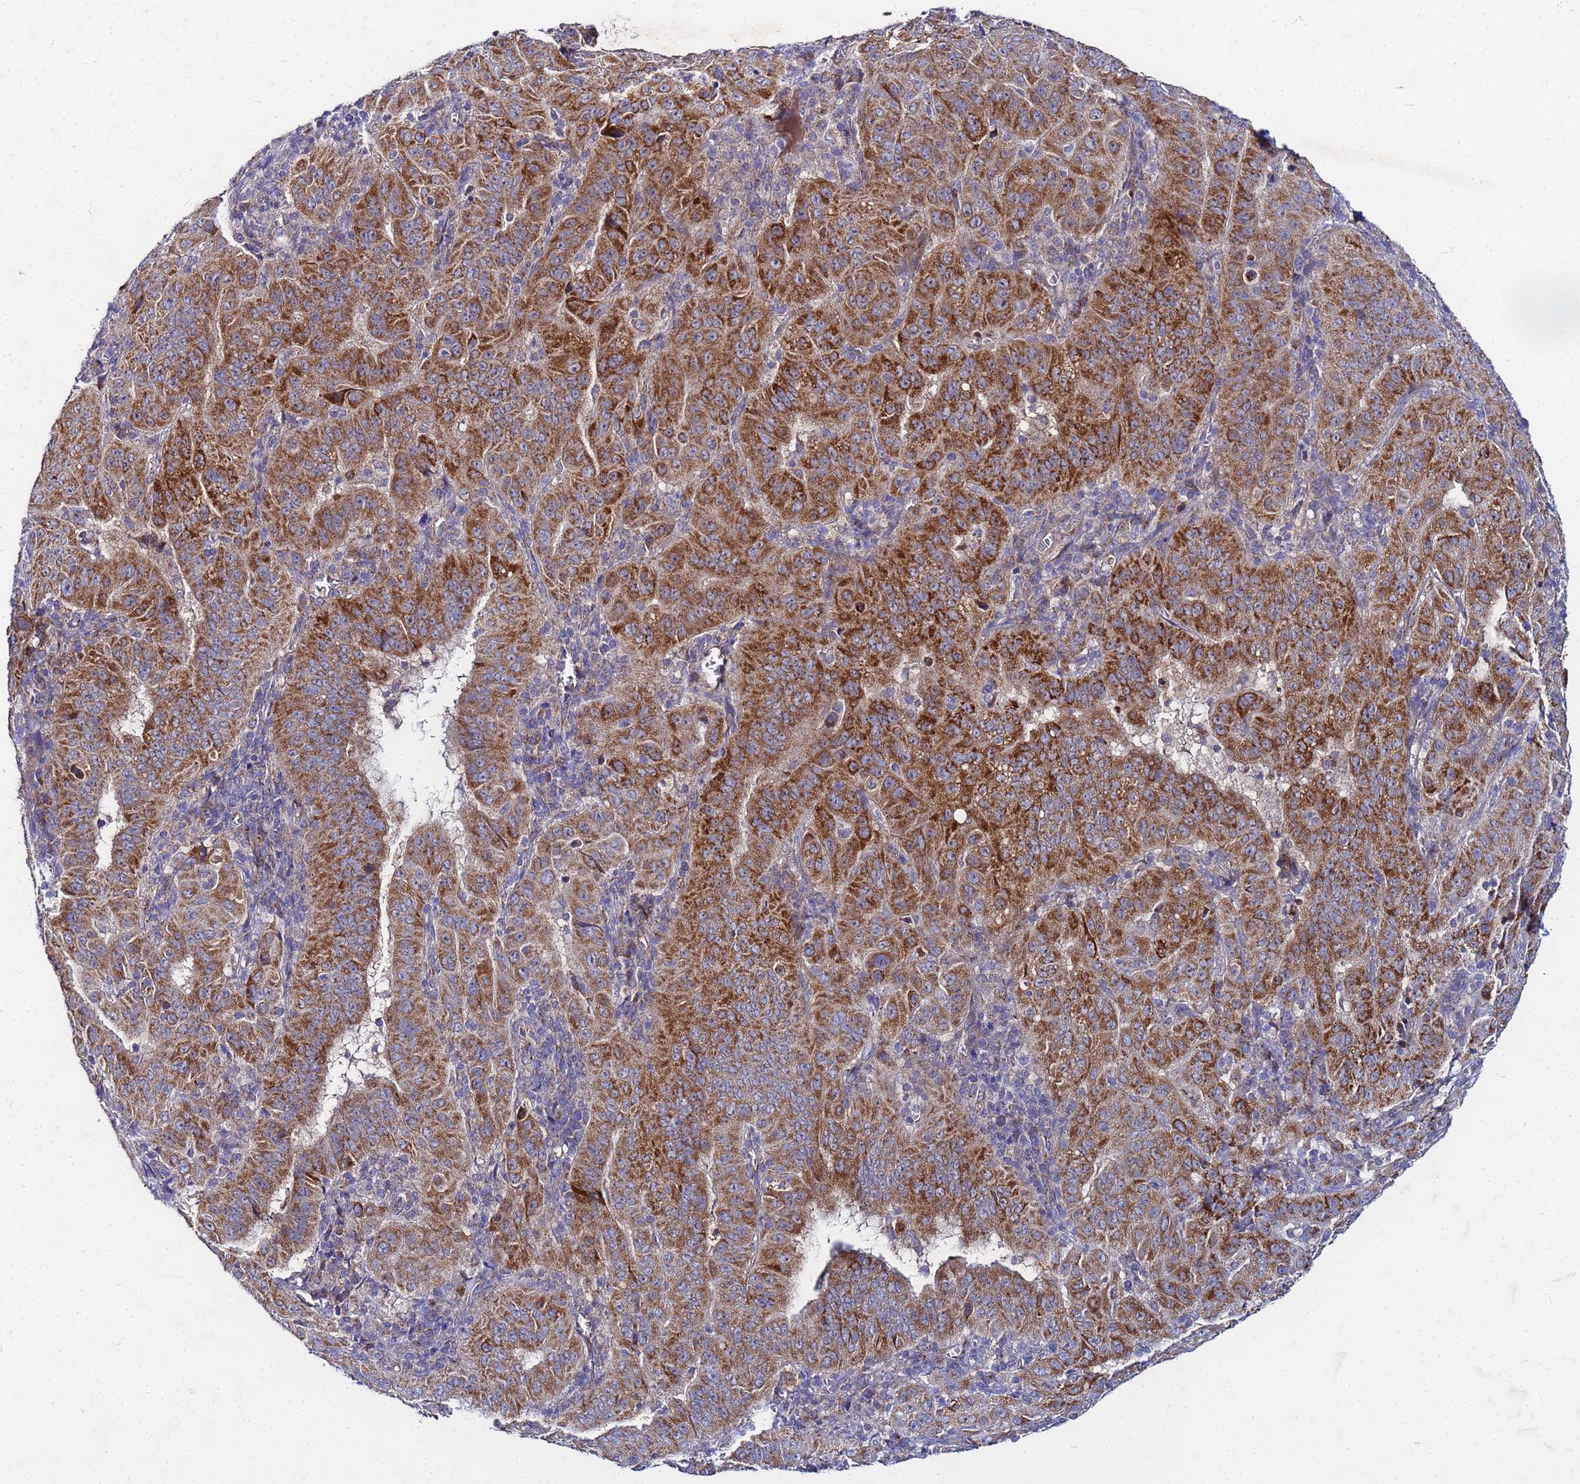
{"staining": {"intensity": "strong", "quantity": ">75%", "location": "cytoplasmic/membranous"}, "tissue": "pancreatic cancer", "cell_type": "Tumor cells", "image_type": "cancer", "snomed": [{"axis": "morphology", "description": "Adenocarcinoma, NOS"}, {"axis": "topography", "description": "Pancreas"}], "caption": "Immunohistochemistry (IHC) of pancreatic cancer demonstrates high levels of strong cytoplasmic/membranous positivity in about >75% of tumor cells.", "gene": "FAHD2A", "patient": {"sex": "male", "age": 63}}